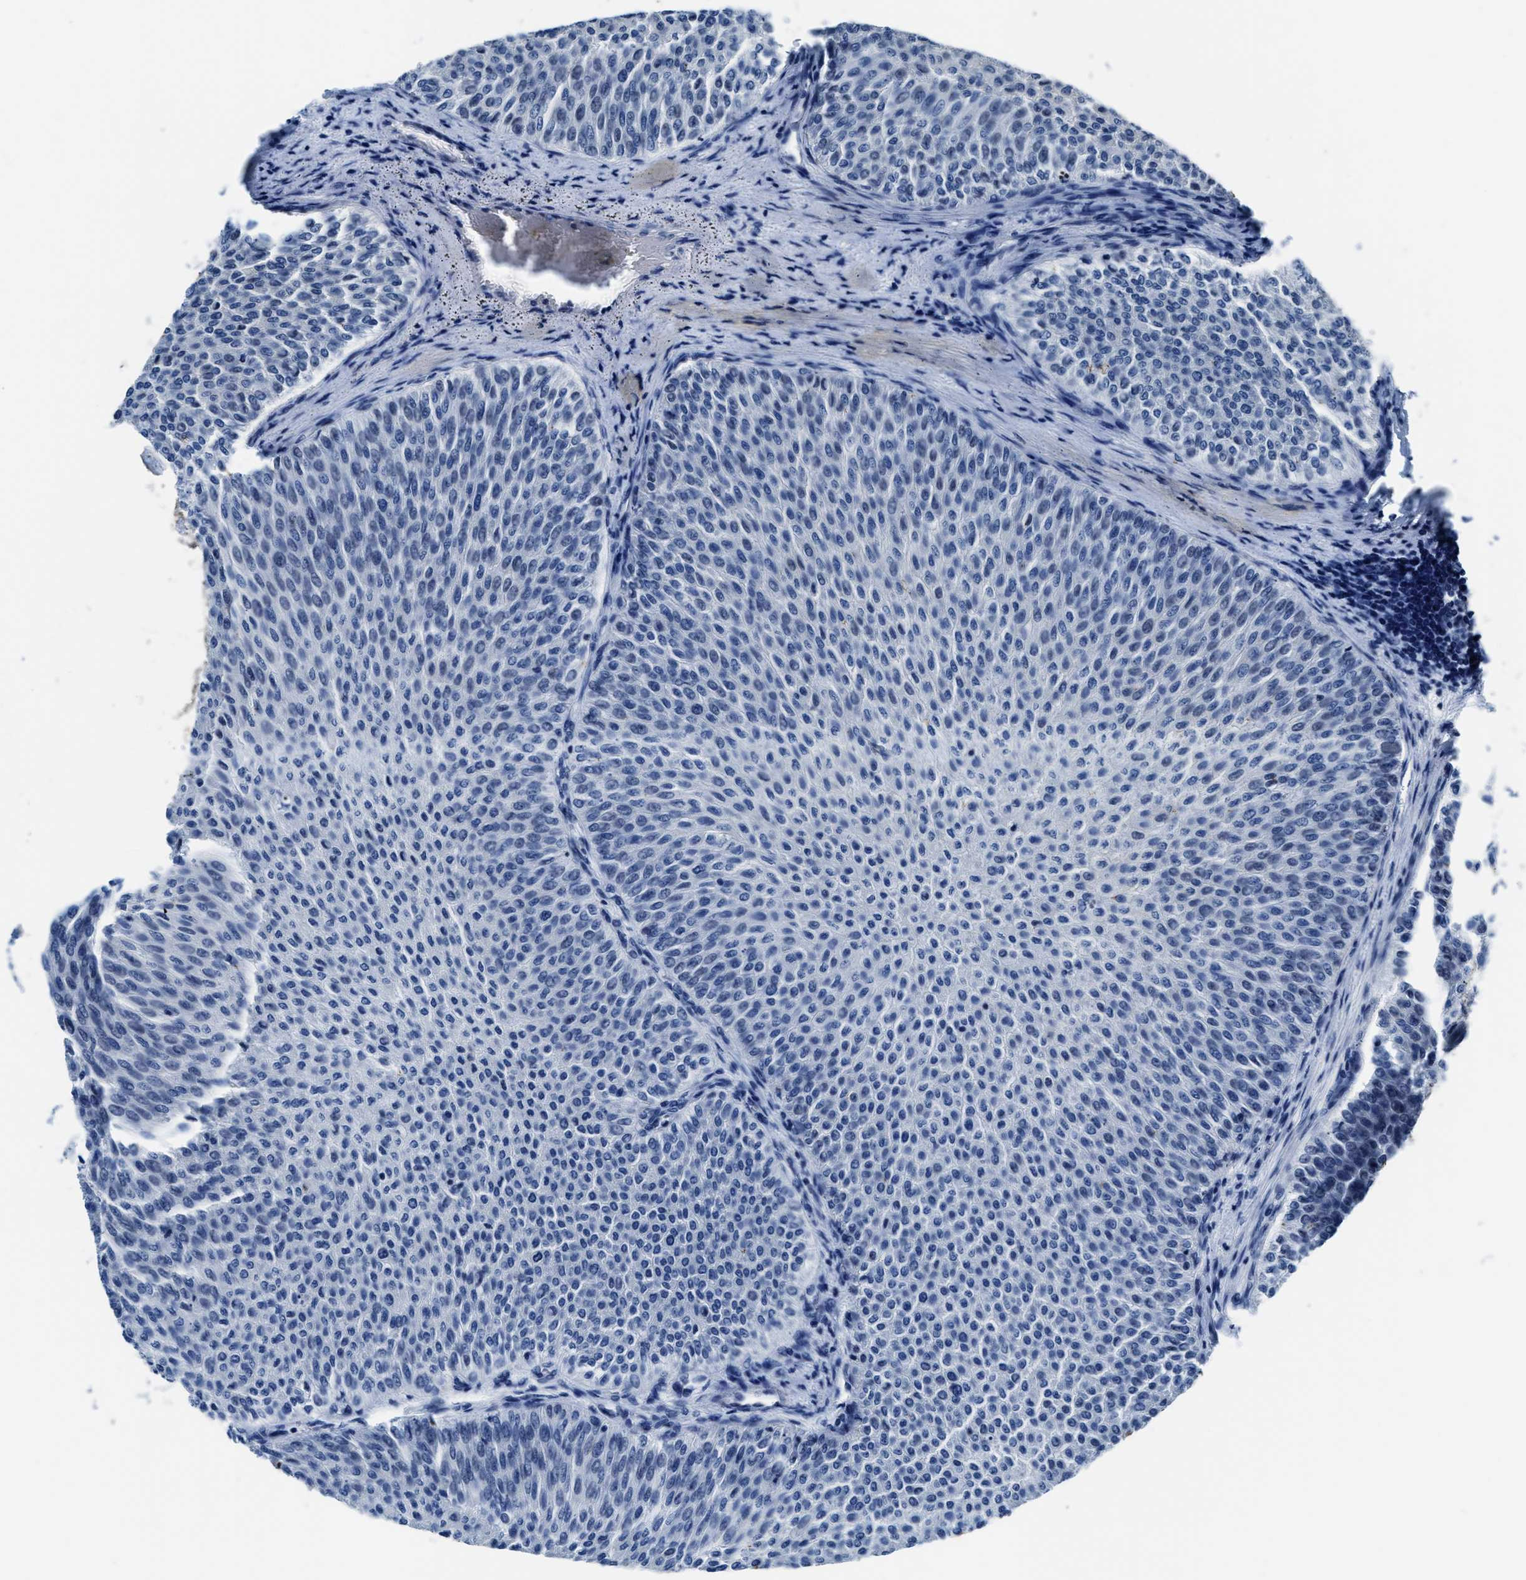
{"staining": {"intensity": "negative", "quantity": "none", "location": "none"}, "tissue": "urothelial cancer", "cell_type": "Tumor cells", "image_type": "cancer", "snomed": [{"axis": "morphology", "description": "Urothelial carcinoma, Low grade"}, {"axis": "topography", "description": "Urinary bladder"}], "caption": "Tumor cells are negative for protein expression in human urothelial cancer. (Brightfield microscopy of DAB immunohistochemistry (IHC) at high magnification).", "gene": "ASZ1", "patient": {"sex": "male", "age": 78}}